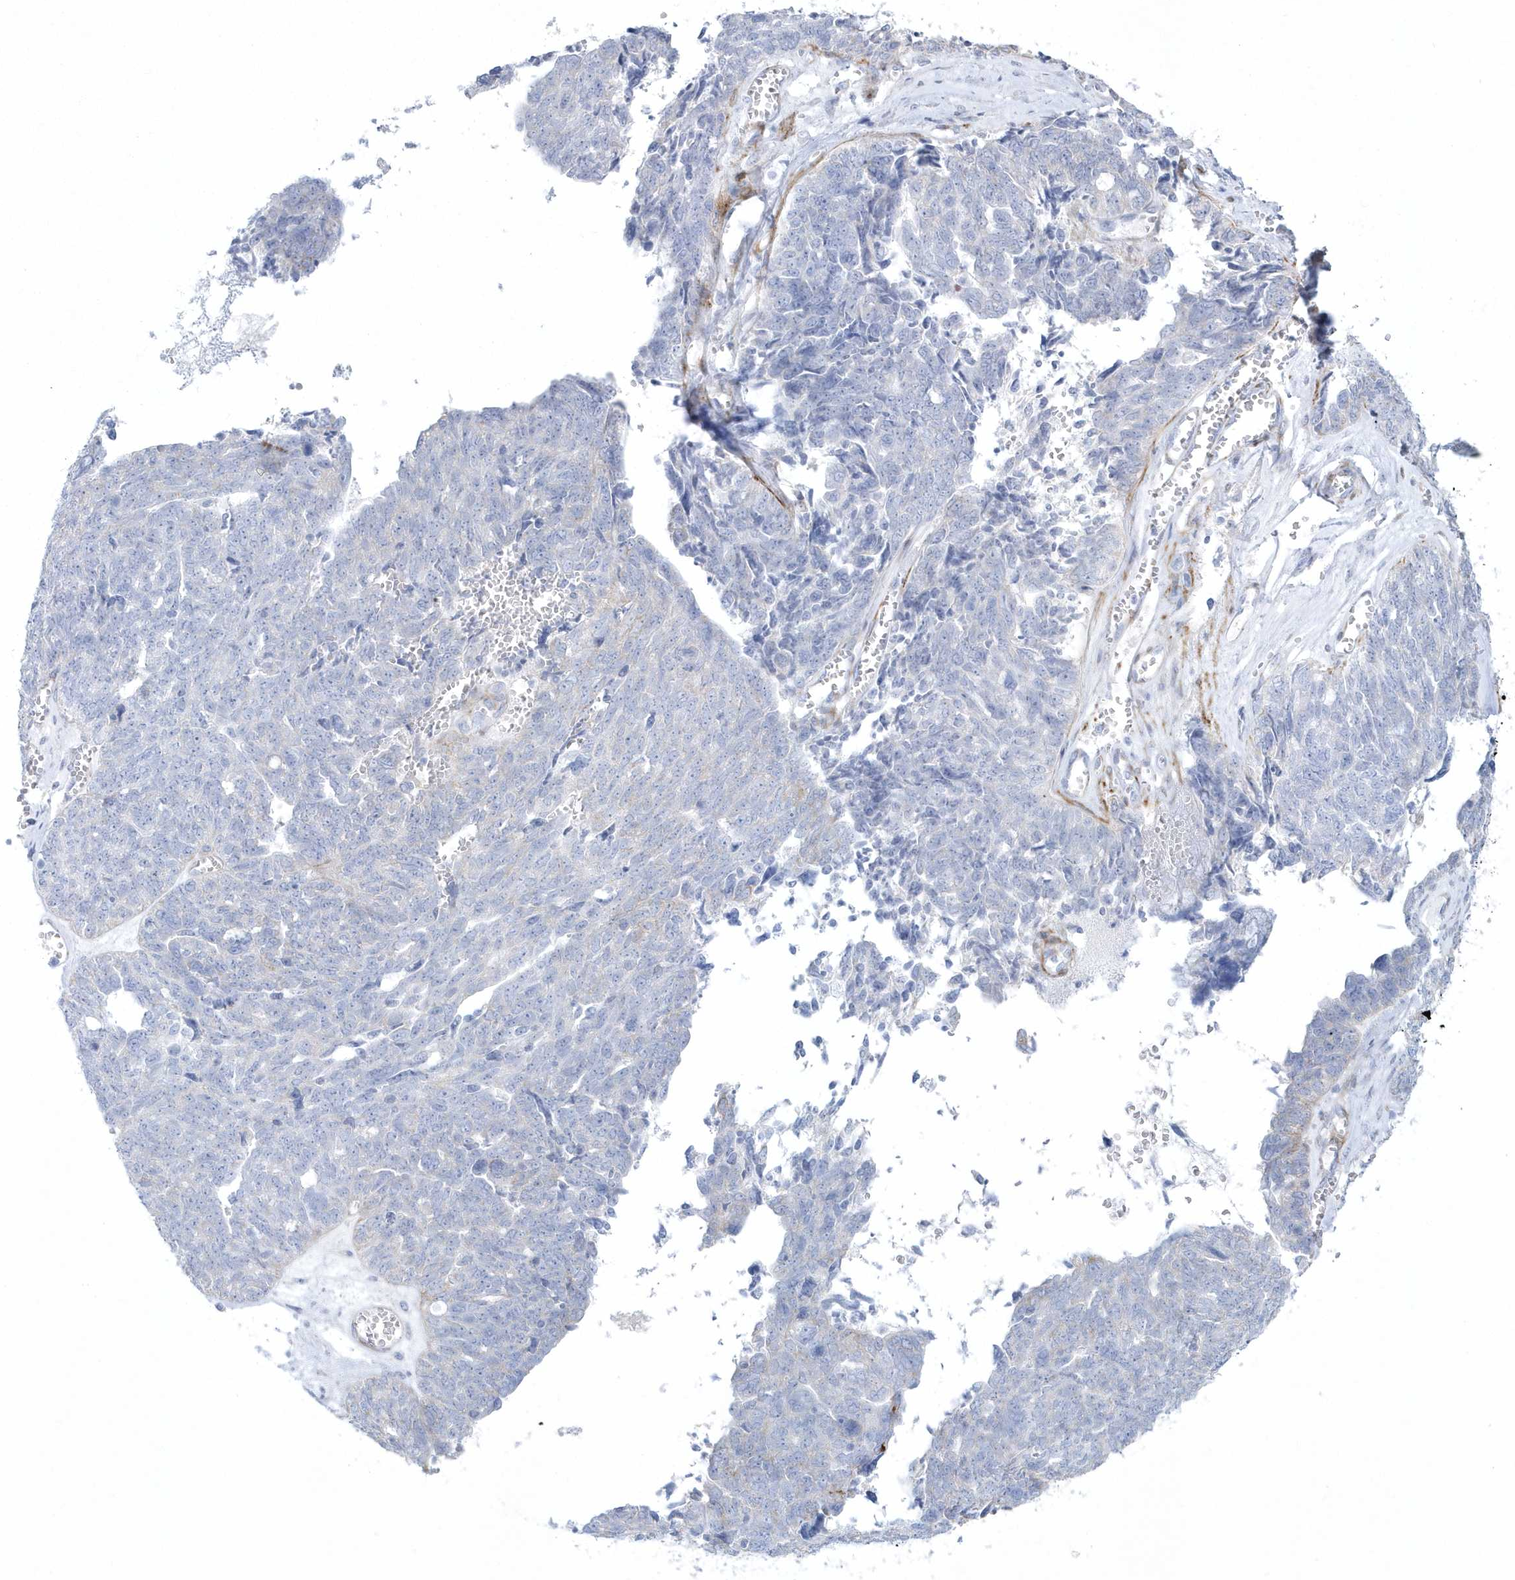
{"staining": {"intensity": "moderate", "quantity": "<25%", "location": "cytoplasmic/membranous"}, "tissue": "ovarian cancer", "cell_type": "Tumor cells", "image_type": "cancer", "snomed": [{"axis": "morphology", "description": "Cystadenocarcinoma, serous, NOS"}, {"axis": "topography", "description": "Ovary"}], "caption": "The photomicrograph reveals staining of serous cystadenocarcinoma (ovarian), revealing moderate cytoplasmic/membranous protein staining (brown color) within tumor cells.", "gene": "WDR27", "patient": {"sex": "female", "age": 79}}